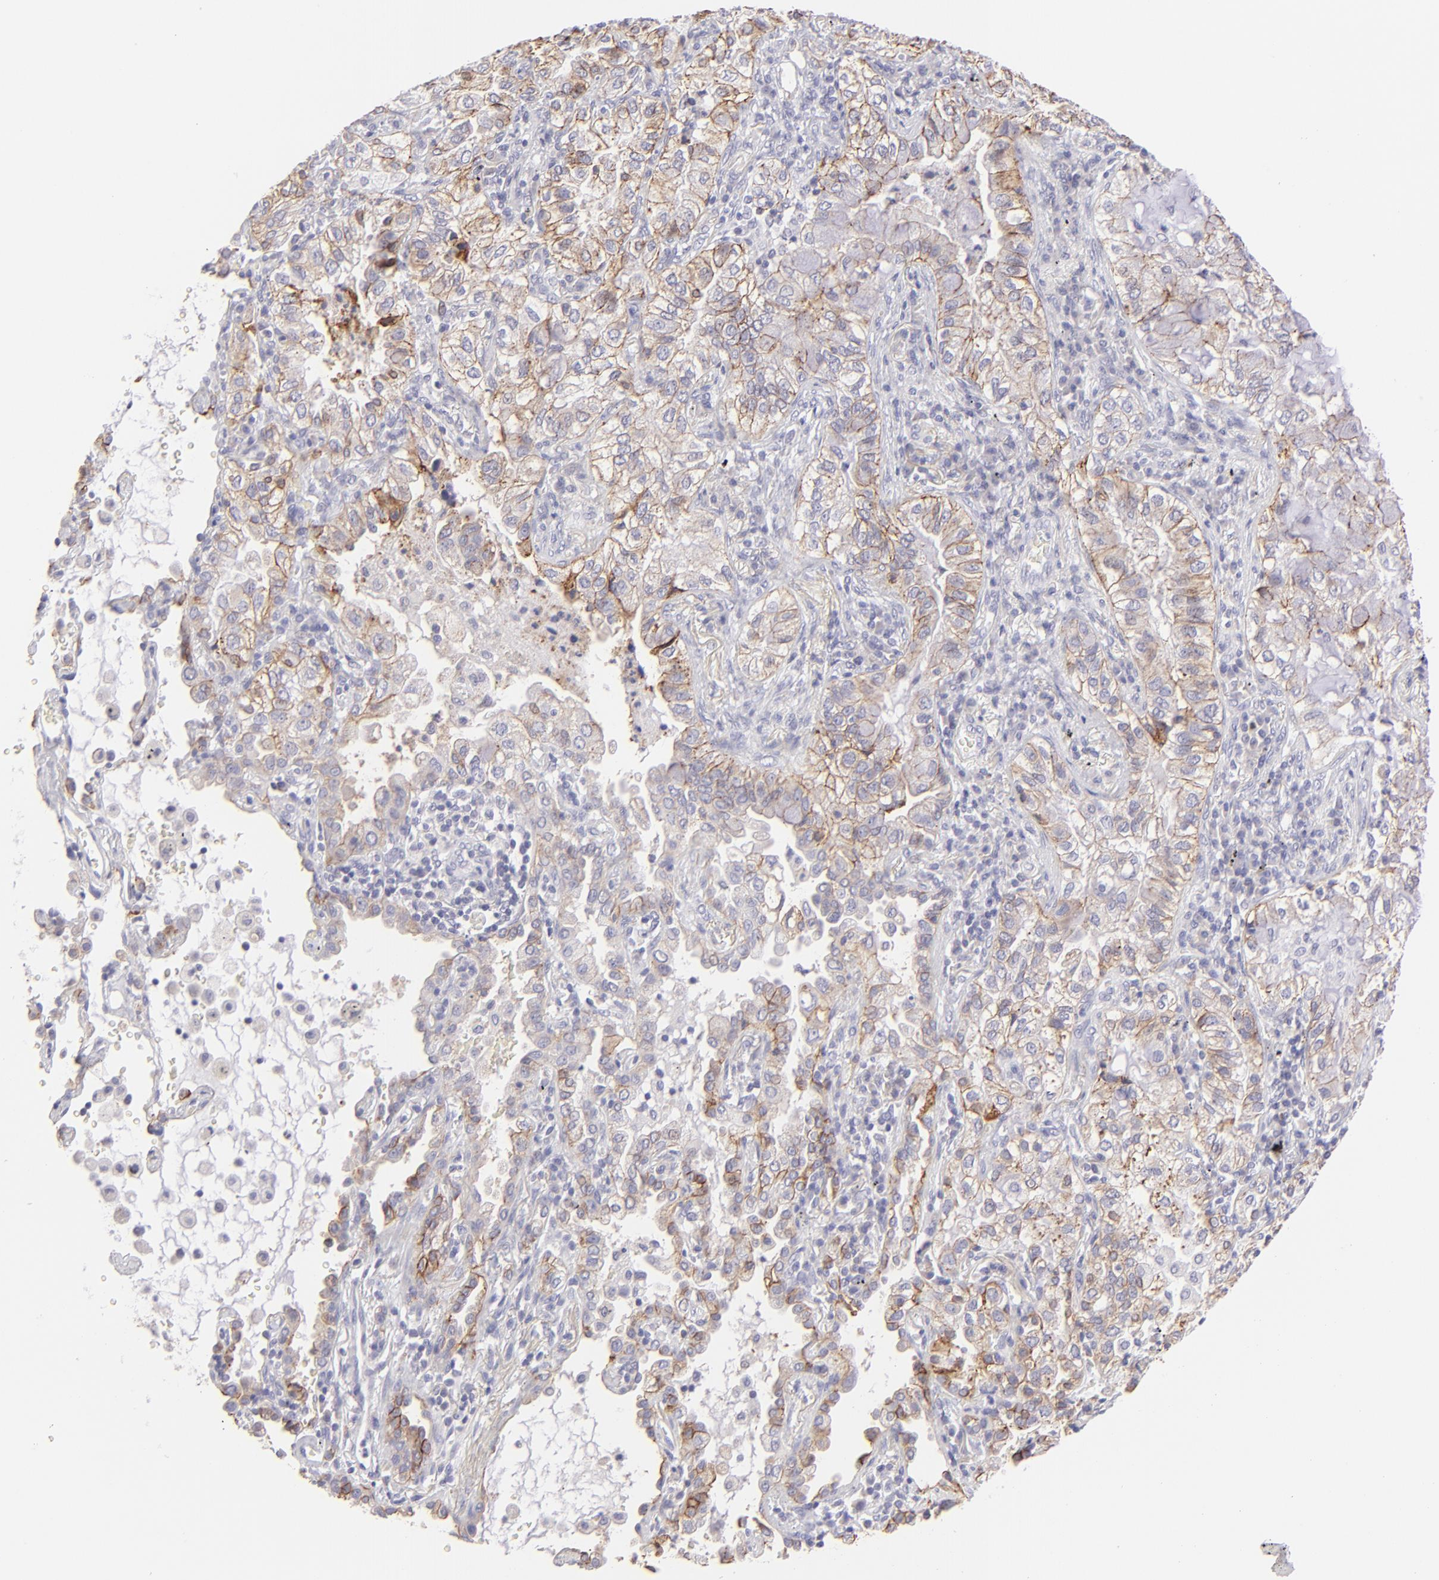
{"staining": {"intensity": "moderate", "quantity": "25%-75%", "location": "cytoplasmic/membranous"}, "tissue": "lung cancer", "cell_type": "Tumor cells", "image_type": "cancer", "snomed": [{"axis": "morphology", "description": "Adenocarcinoma, NOS"}, {"axis": "topography", "description": "Lung"}], "caption": "Immunohistochemistry micrograph of human lung adenocarcinoma stained for a protein (brown), which demonstrates medium levels of moderate cytoplasmic/membranous staining in approximately 25%-75% of tumor cells.", "gene": "CLDN4", "patient": {"sex": "female", "age": 50}}